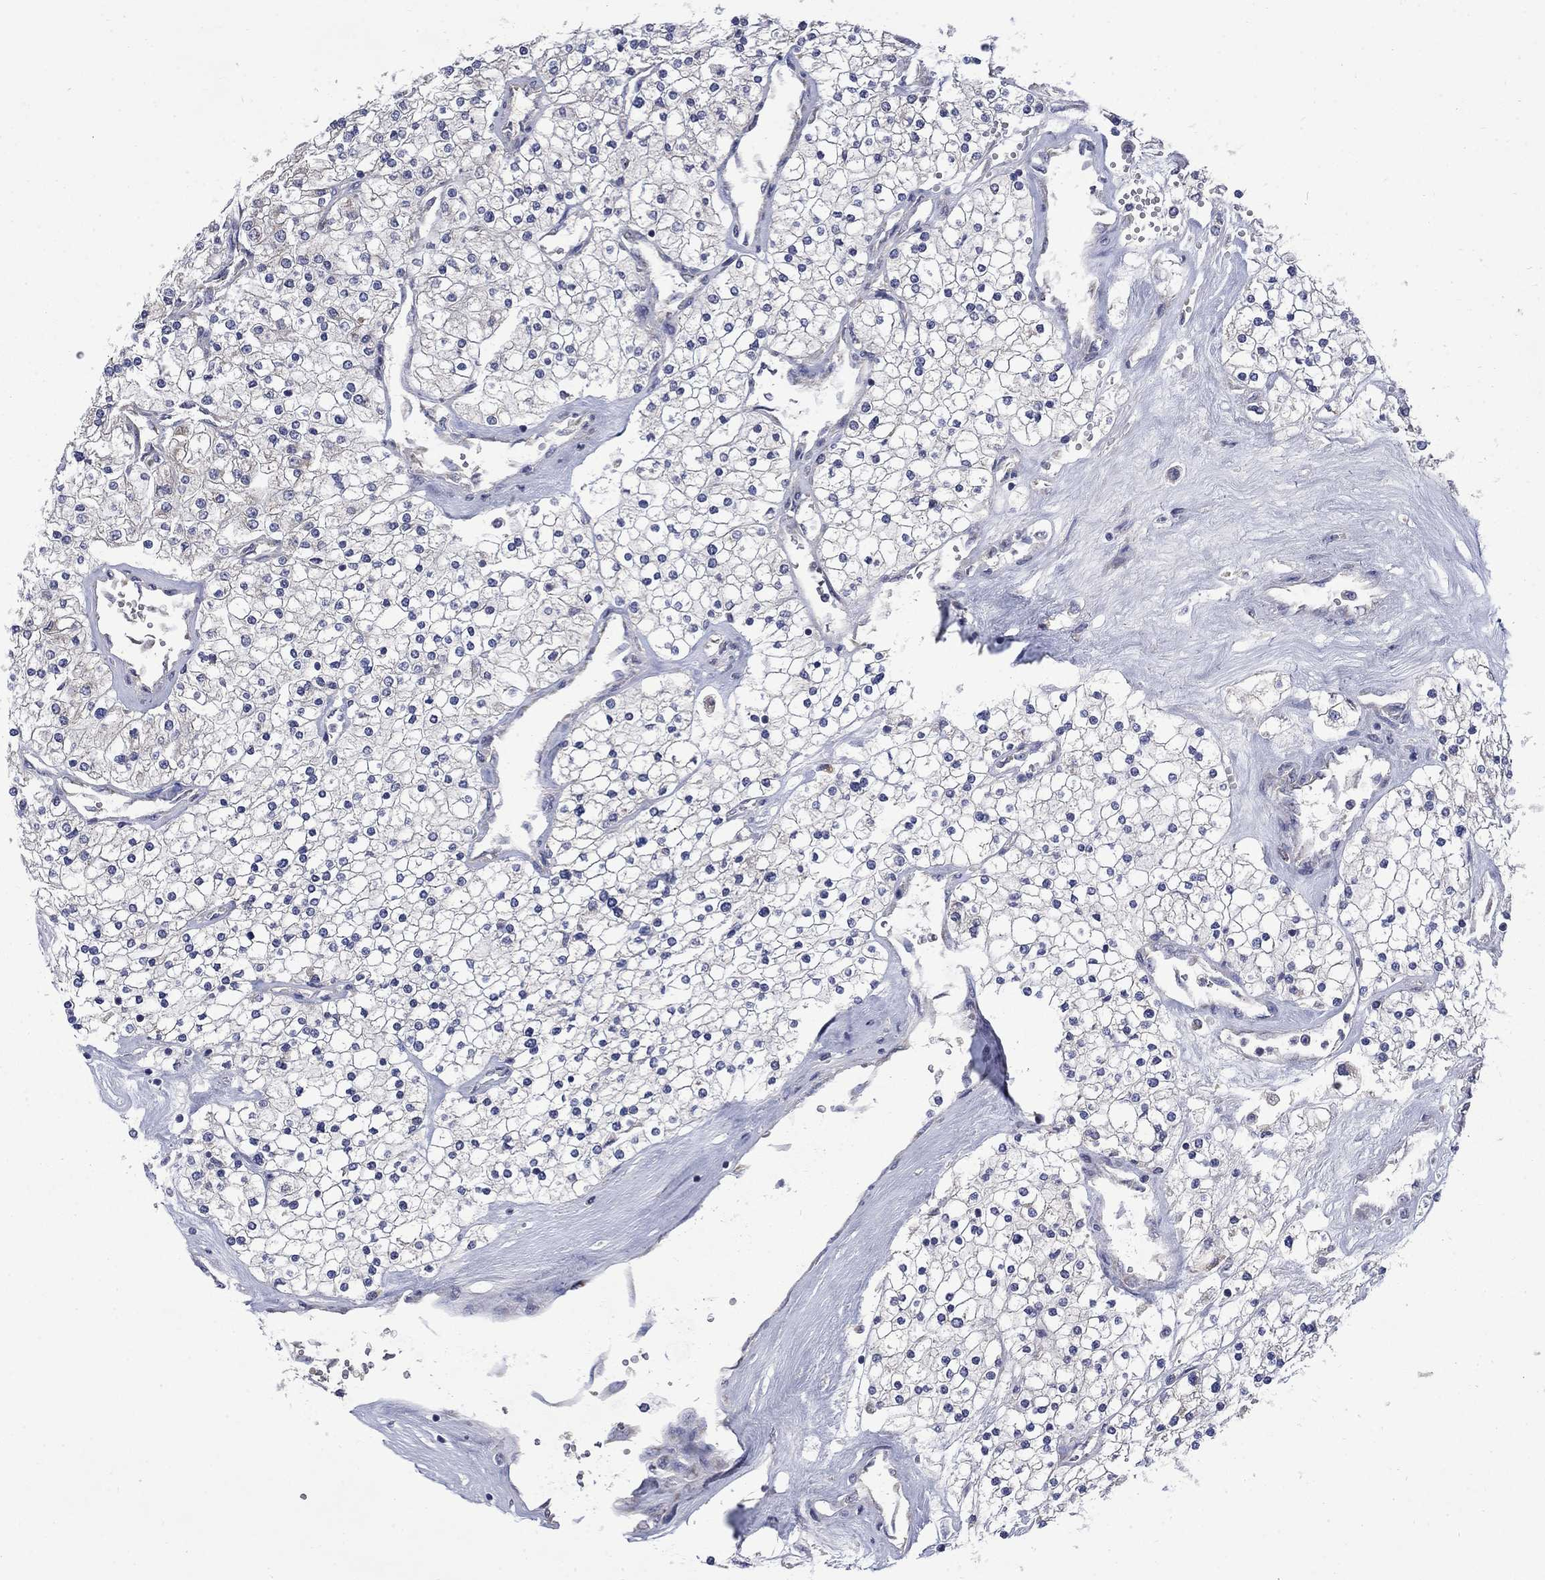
{"staining": {"intensity": "negative", "quantity": "none", "location": "none"}, "tissue": "renal cancer", "cell_type": "Tumor cells", "image_type": "cancer", "snomed": [{"axis": "morphology", "description": "Adenocarcinoma, NOS"}, {"axis": "topography", "description": "Kidney"}], "caption": "This is a micrograph of immunohistochemistry (IHC) staining of renal adenocarcinoma, which shows no expression in tumor cells.", "gene": "HSPA12A", "patient": {"sex": "male", "age": 80}}